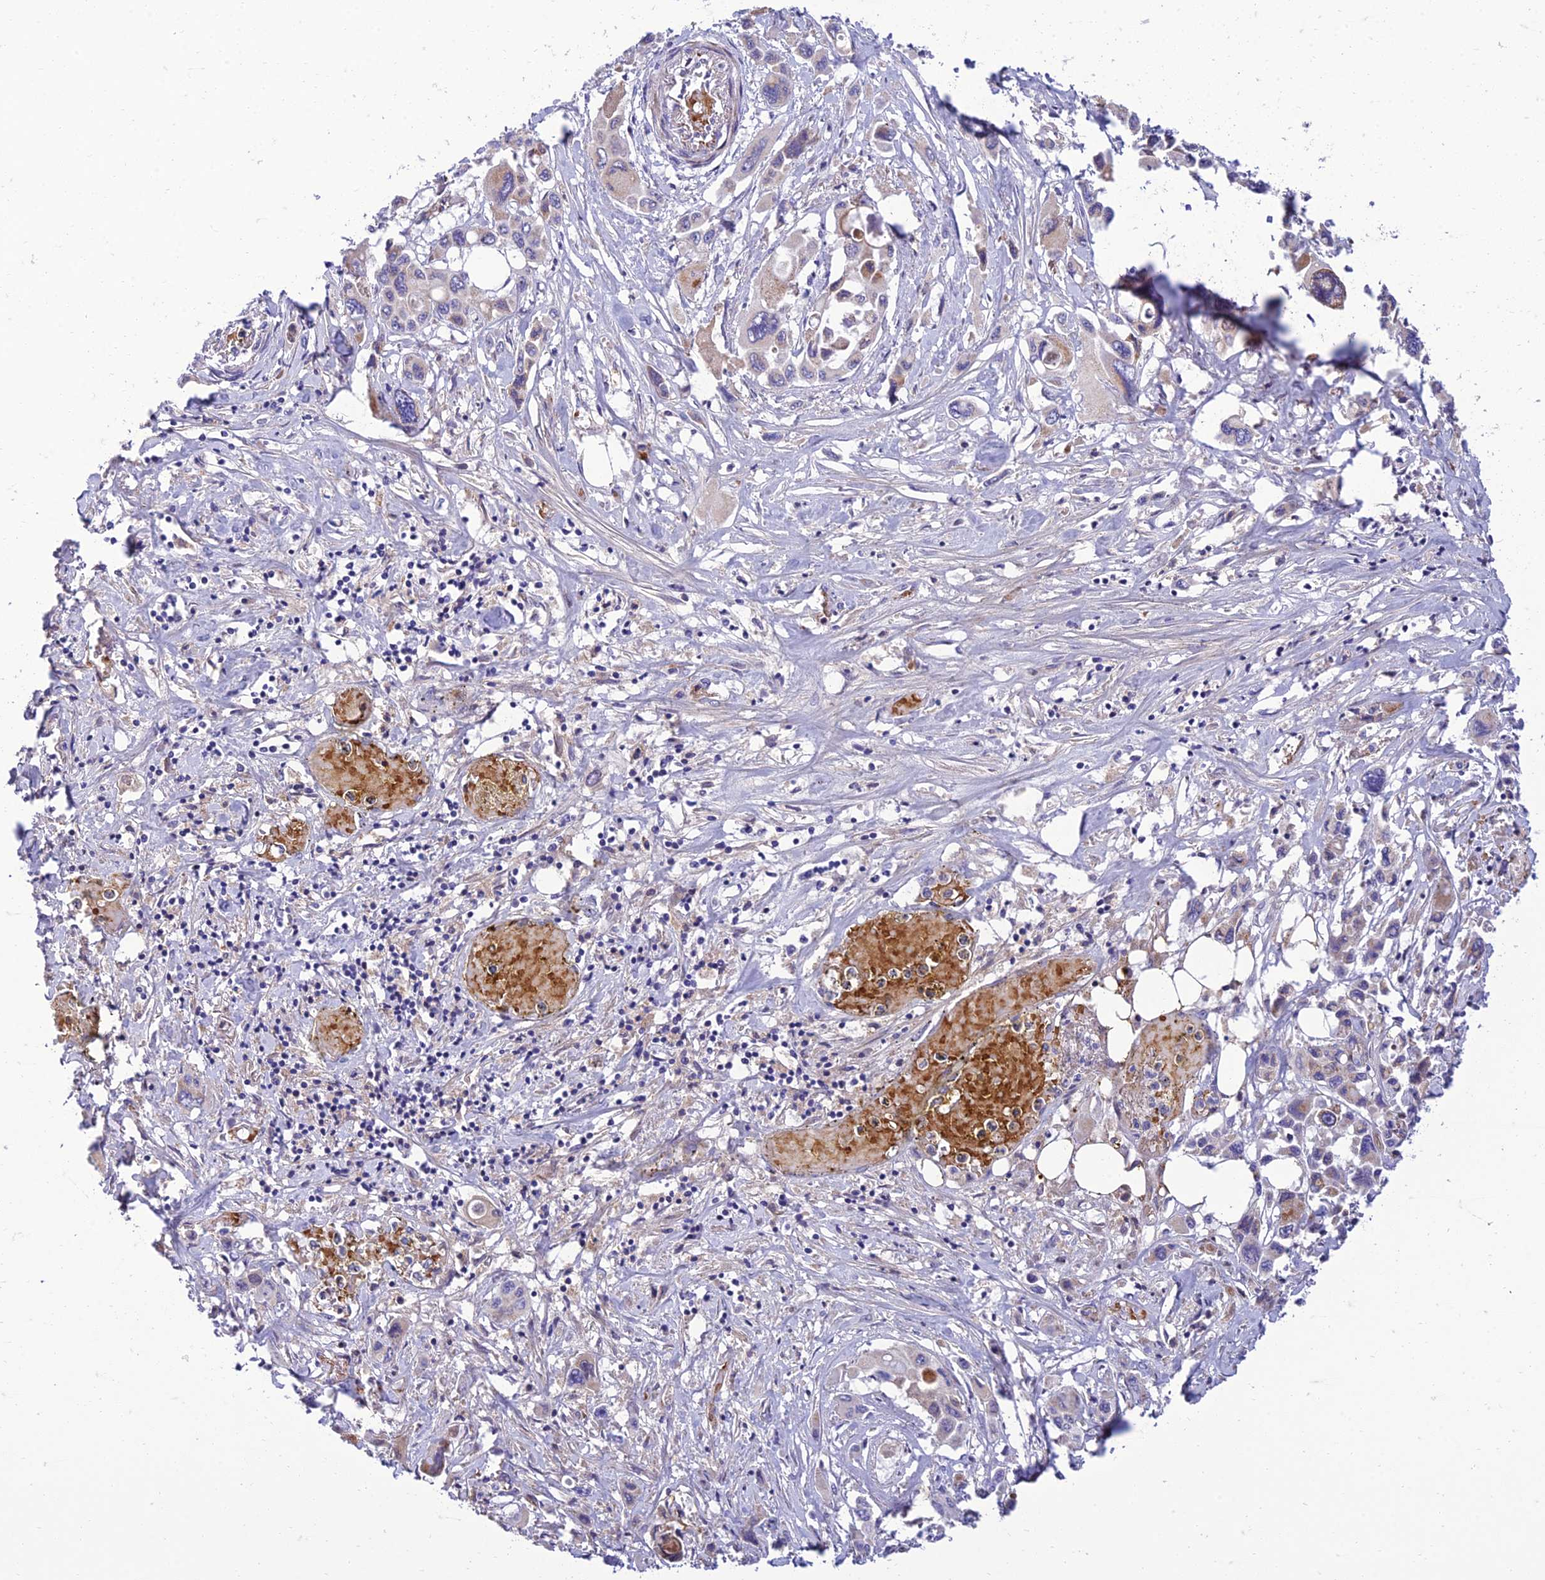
{"staining": {"intensity": "weak", "quantity": "<25%", "location": "cytoplasmic/membranous"}, "tissue": "pancreatic cancer", "cell_type": "Tumor cells", "image_type": "cancer", "snomed": [{"axis": "morphology", "description": "Adenocarcinoma, NOS"}, {"axis": "topography", "description": "Pancreas"}], "caption": "Protein analysis of pancreatic cancer (adenocarcinoma) shows no significant staining in tumor cells.", "gene": "SEL1L3", "patient": {"sex": "male", "age": 92}}